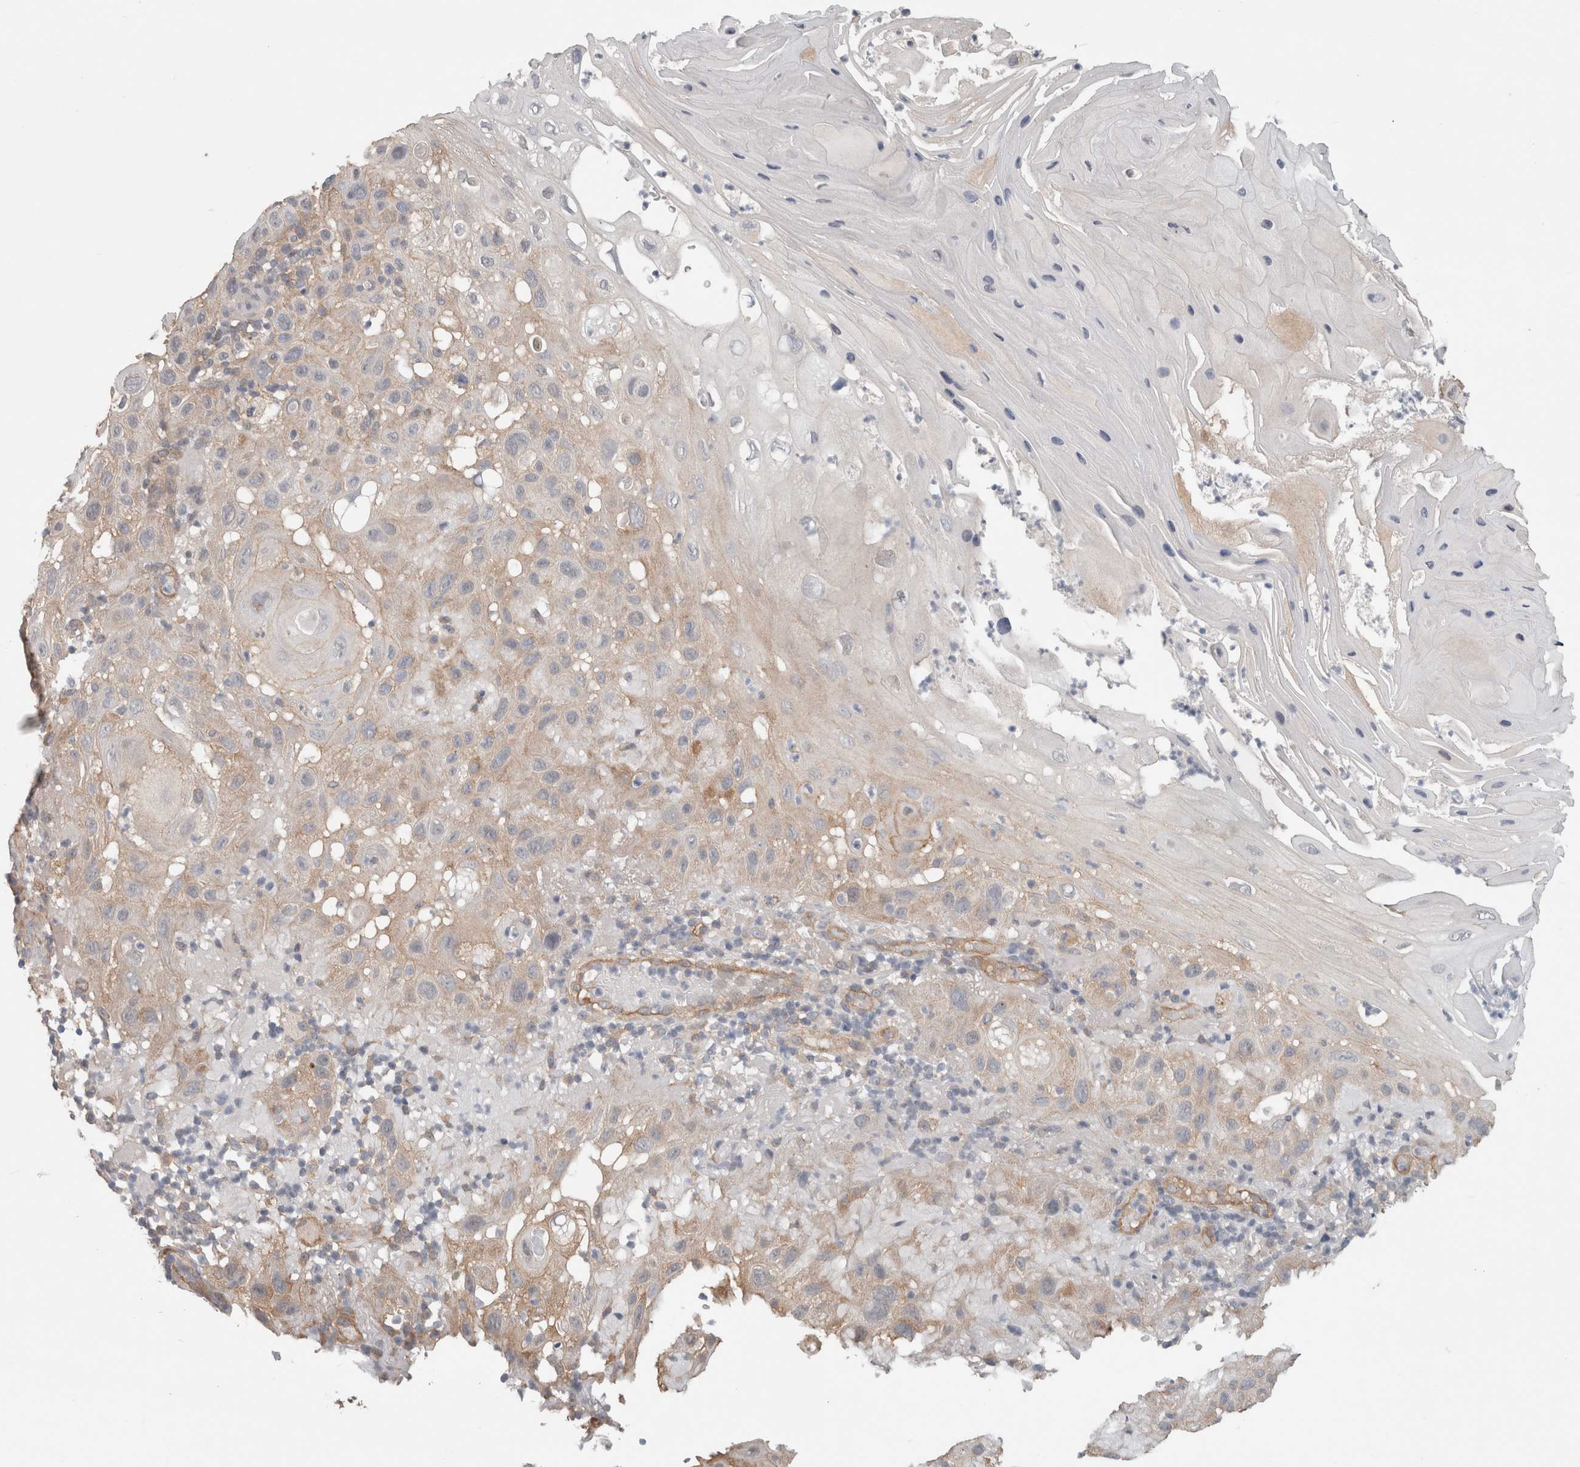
{"staining": {"intensity": "weak", "quantity": "<25%", "location": "cytoplasmic/membranous"}, "tissue": "skin cancer", "cell_type": "Tumor cells", "image_type": "cancer", "snomed": [{"axis": "morphology", "description": "Squamous cell carcinoma, NOS"}, {"axis": "topography", "description": "Skin"}], "caption": "The photomicrograph exhibits no significant expression in tumor cells of squamous cell carcinoma (skin). The staining is performed using DAB brown chromogen with nuclei counter-stained in using hematoxylin.", "gene": "RASAL2", "patient": {"sex": "female", "age": 96}}